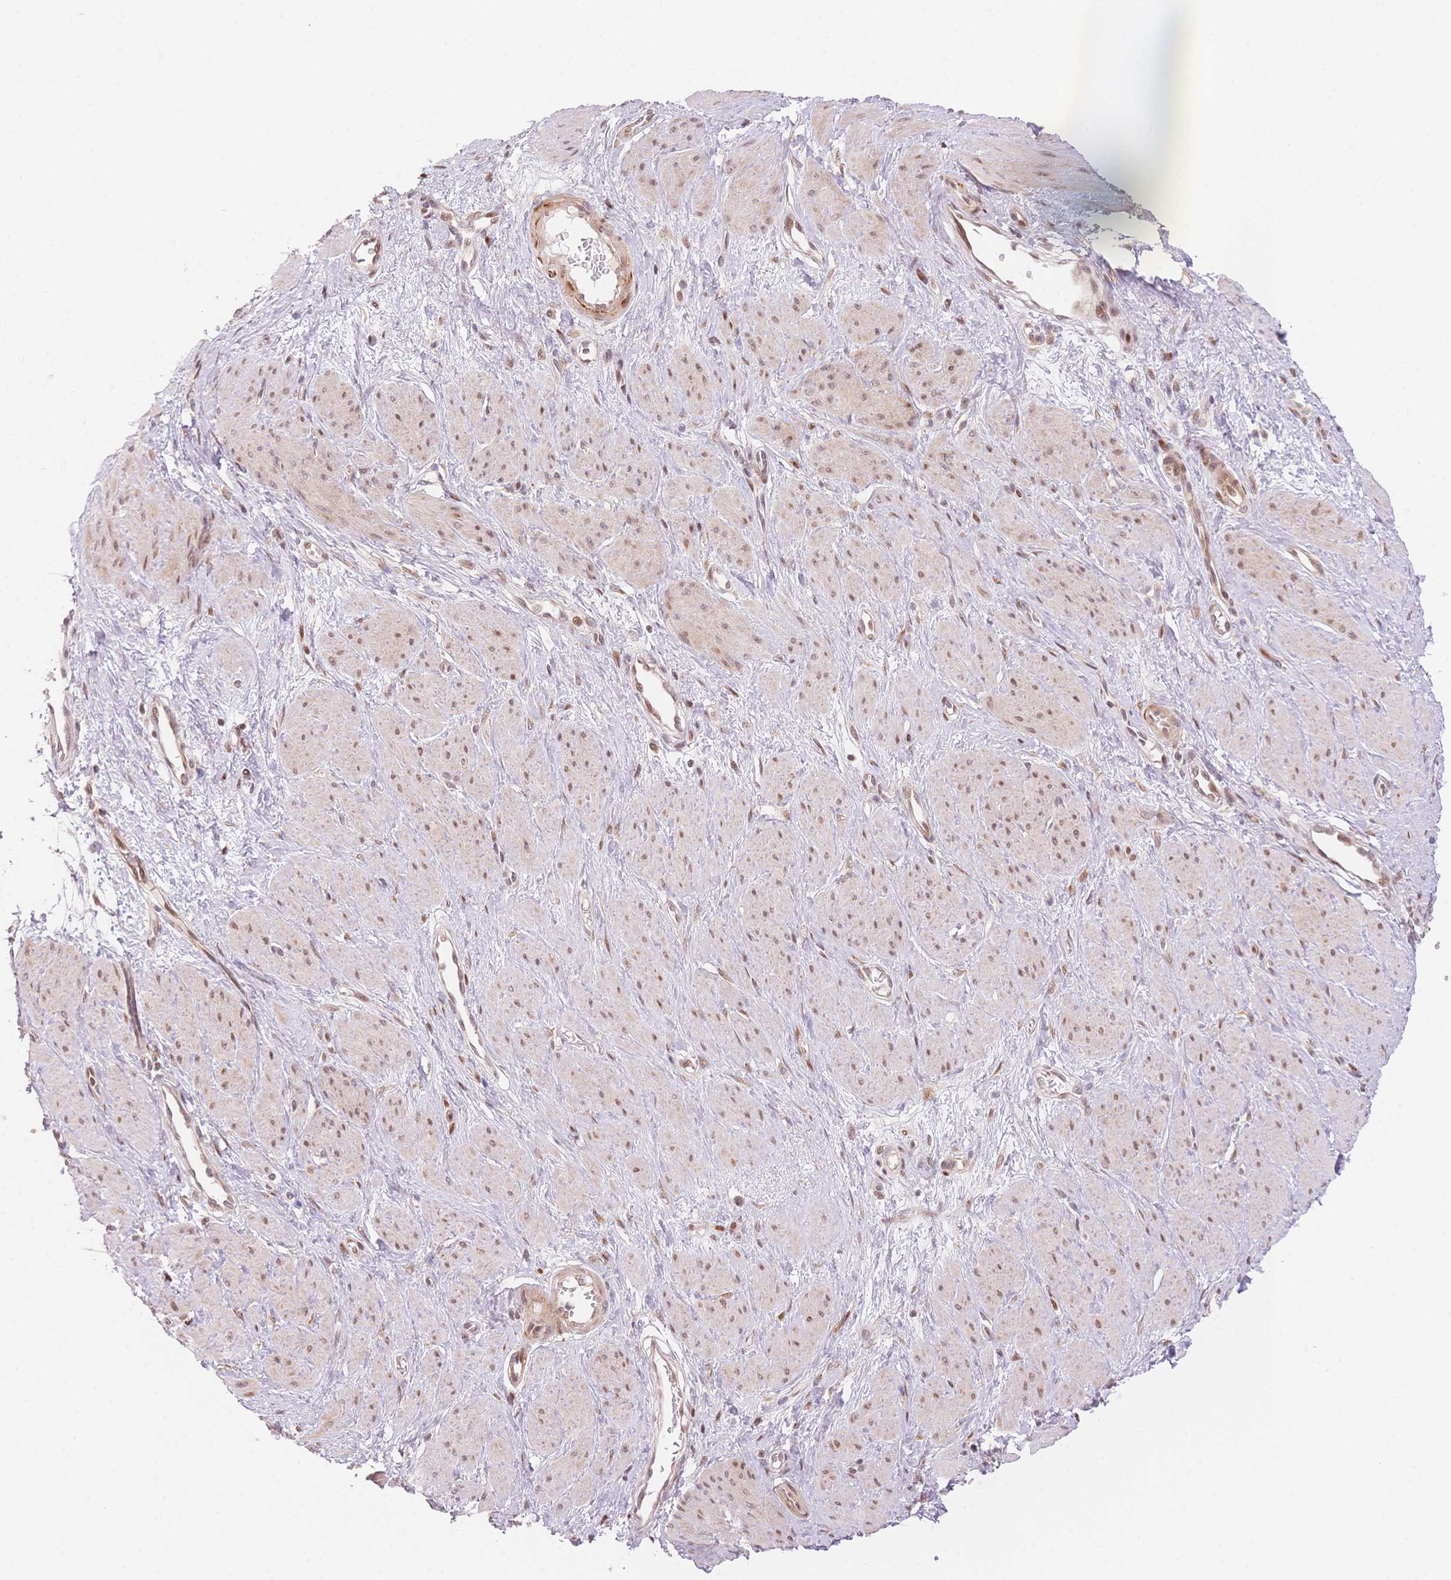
{"staining": {"intensity": "weak", "quantity": ">75%", "location": "nuclear"}, "tissue": "smooth muscle", "cell_type": "Smooth muscle cells", "image_type": "normal", "snomed": [{"axis": "morphology", "description": "Normal tissue, NOS"}, {"axis": "topography", "description": "Smooth muscle"}, {"axis": "topography", "description": "Uterus"}], "caption": "Protein positivity by immunohistochemistry (IHC) reveals weak nuclear positivity in approximately >75% of smooth muscle cells in normal smooth muscle.", "gene": "STK39", "patient": {"sex": "female", "age": 39}}